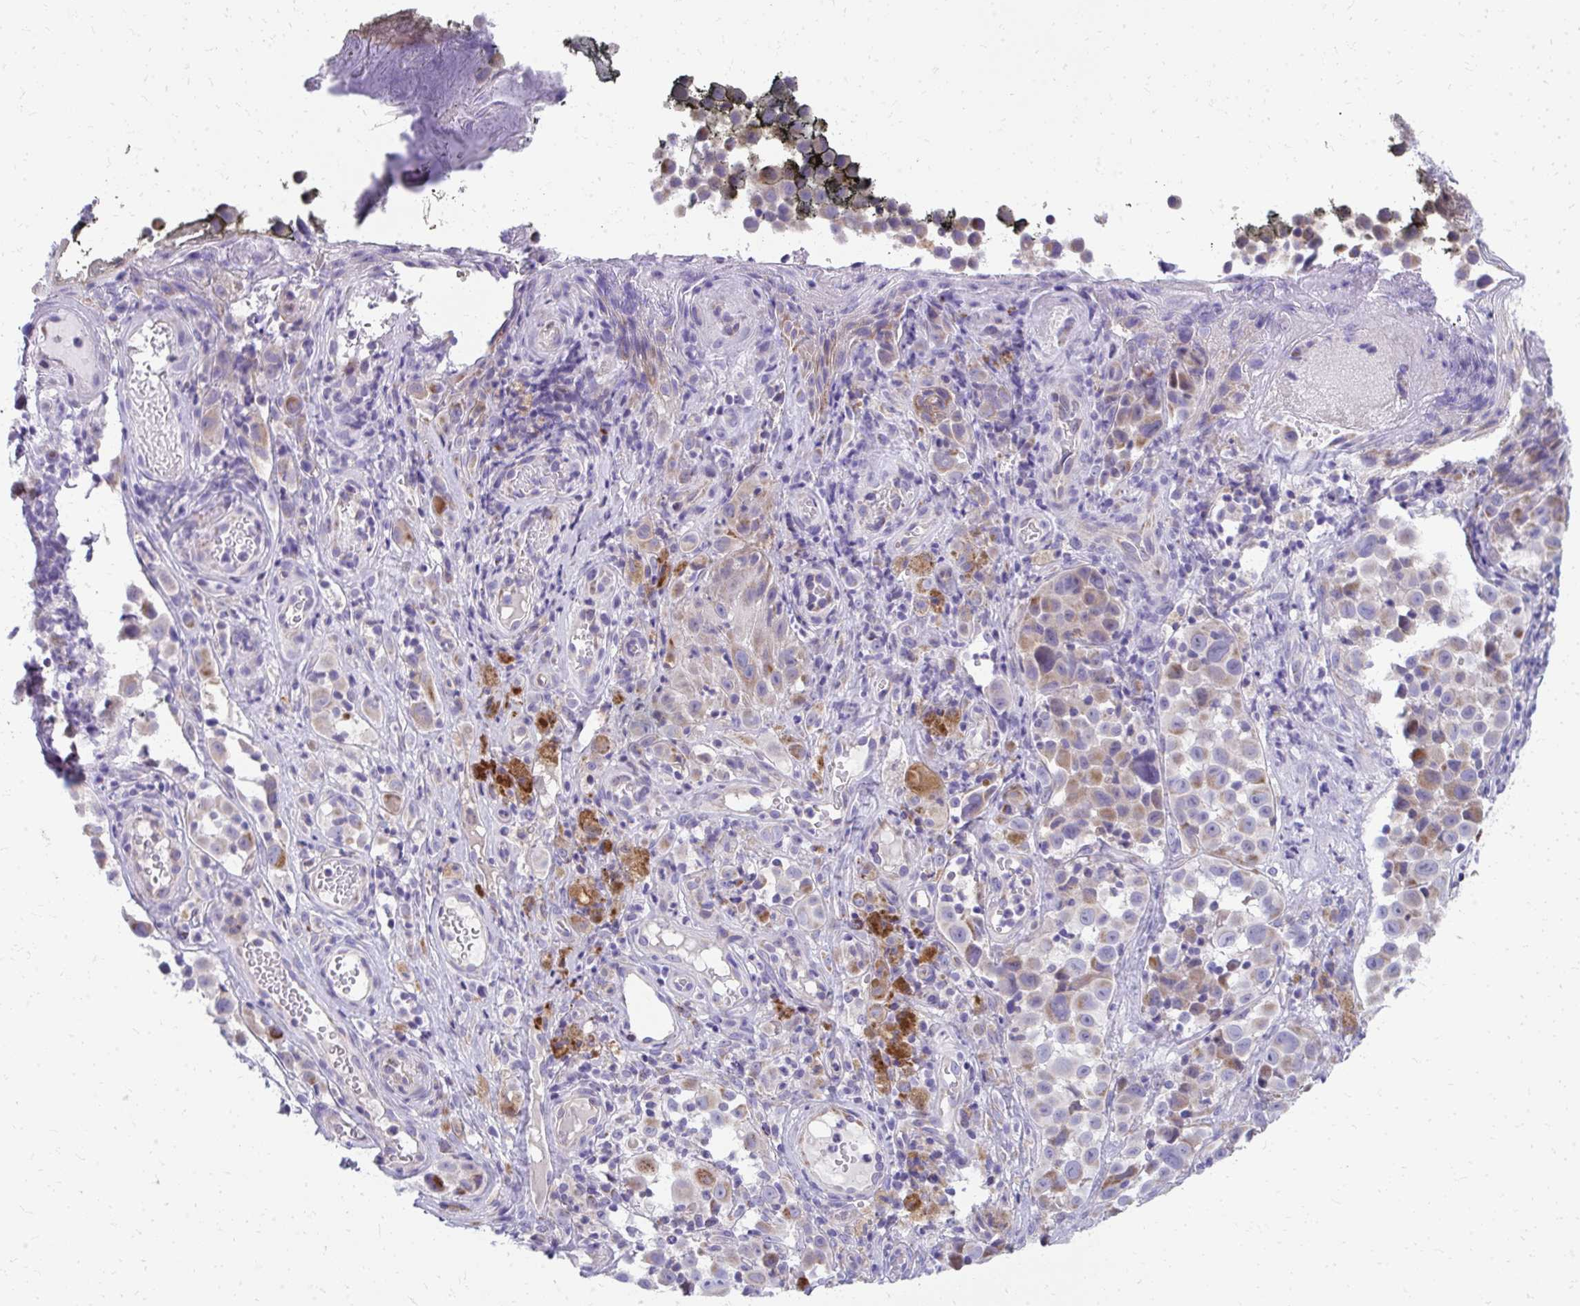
{"staining": {"intensity": "moderate", "quantity": "25%-75%", "location": "cytoplasmic/membranous"}, "tissue": "melanoma", "cell_type": "Tumor cells", "image_type": "cancer", "snomed": [{"axis": "morphology", "description": "Malignant melanoma, NOS"}, {"axis": "topography", "description": "Skin"}], "caption": "The histopathology image displays a brown stain indicating the presence of a protein in the cytoplasmic/membranous of tumor cells in malignant melanoma. The protein of interest is shown in brown color, while the nuclei are stained blue.", "gene": "IL37", "patient": {"sex": "male", "age": 64}}